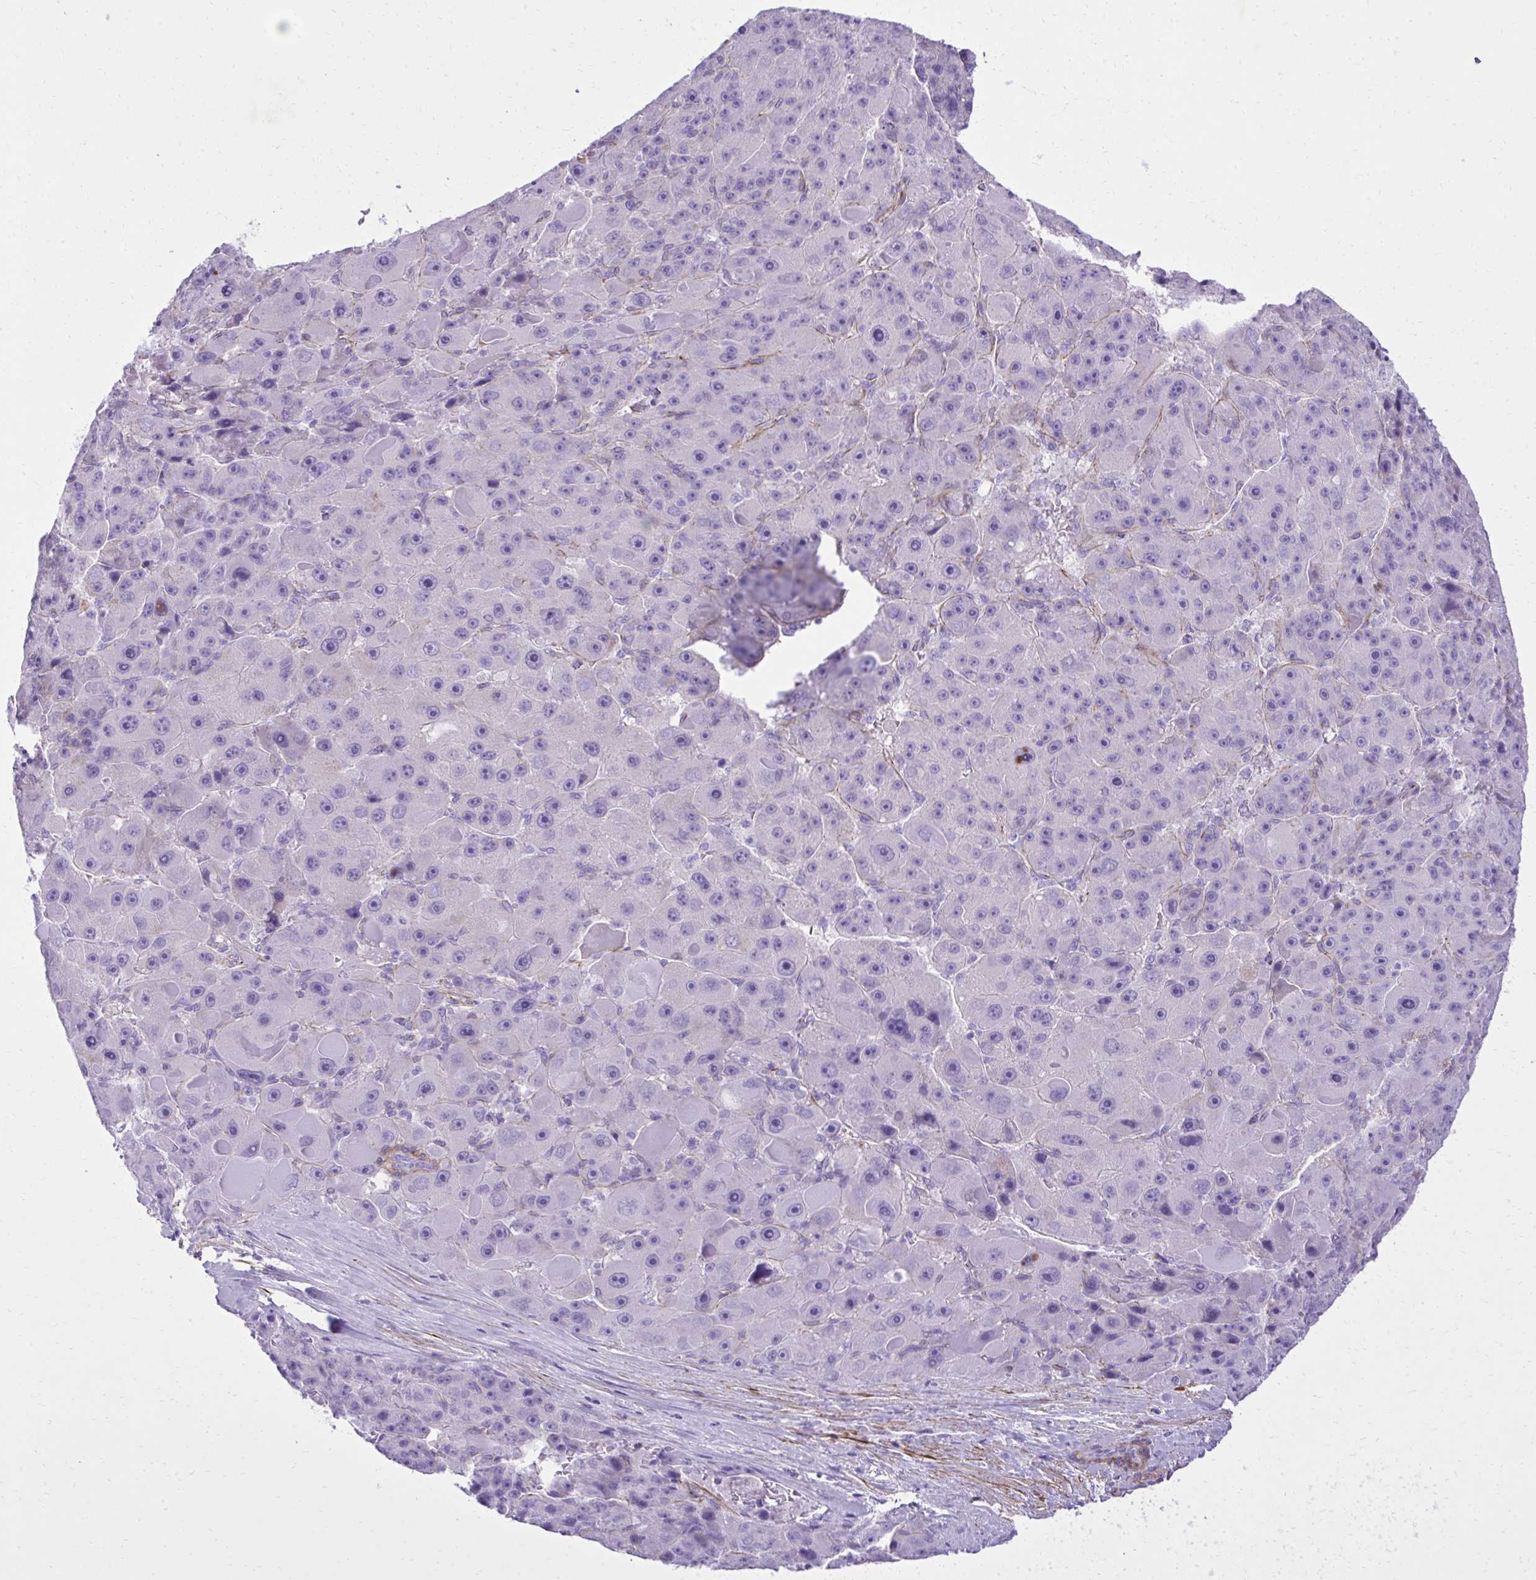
{"staining": {"intensity": "negative", "quantity": "none", "location": "none"}, "tissue": "liver cancer", "cell_type": "Tumor cells", "image_type": "cancer", "snomed": [{"axis": "morphology", "description": "Carcinoma, Hepatocellular, NOS"}, {"axis": "topography", "description": "Liver"}], "caption": "Immunohistochemistry (IHC) of liver hepatocellular carcinoma demonstrates no staining in tumor cells.", "gene": "PITPNM3", "patient": {"sex": "male", "age": 76}}